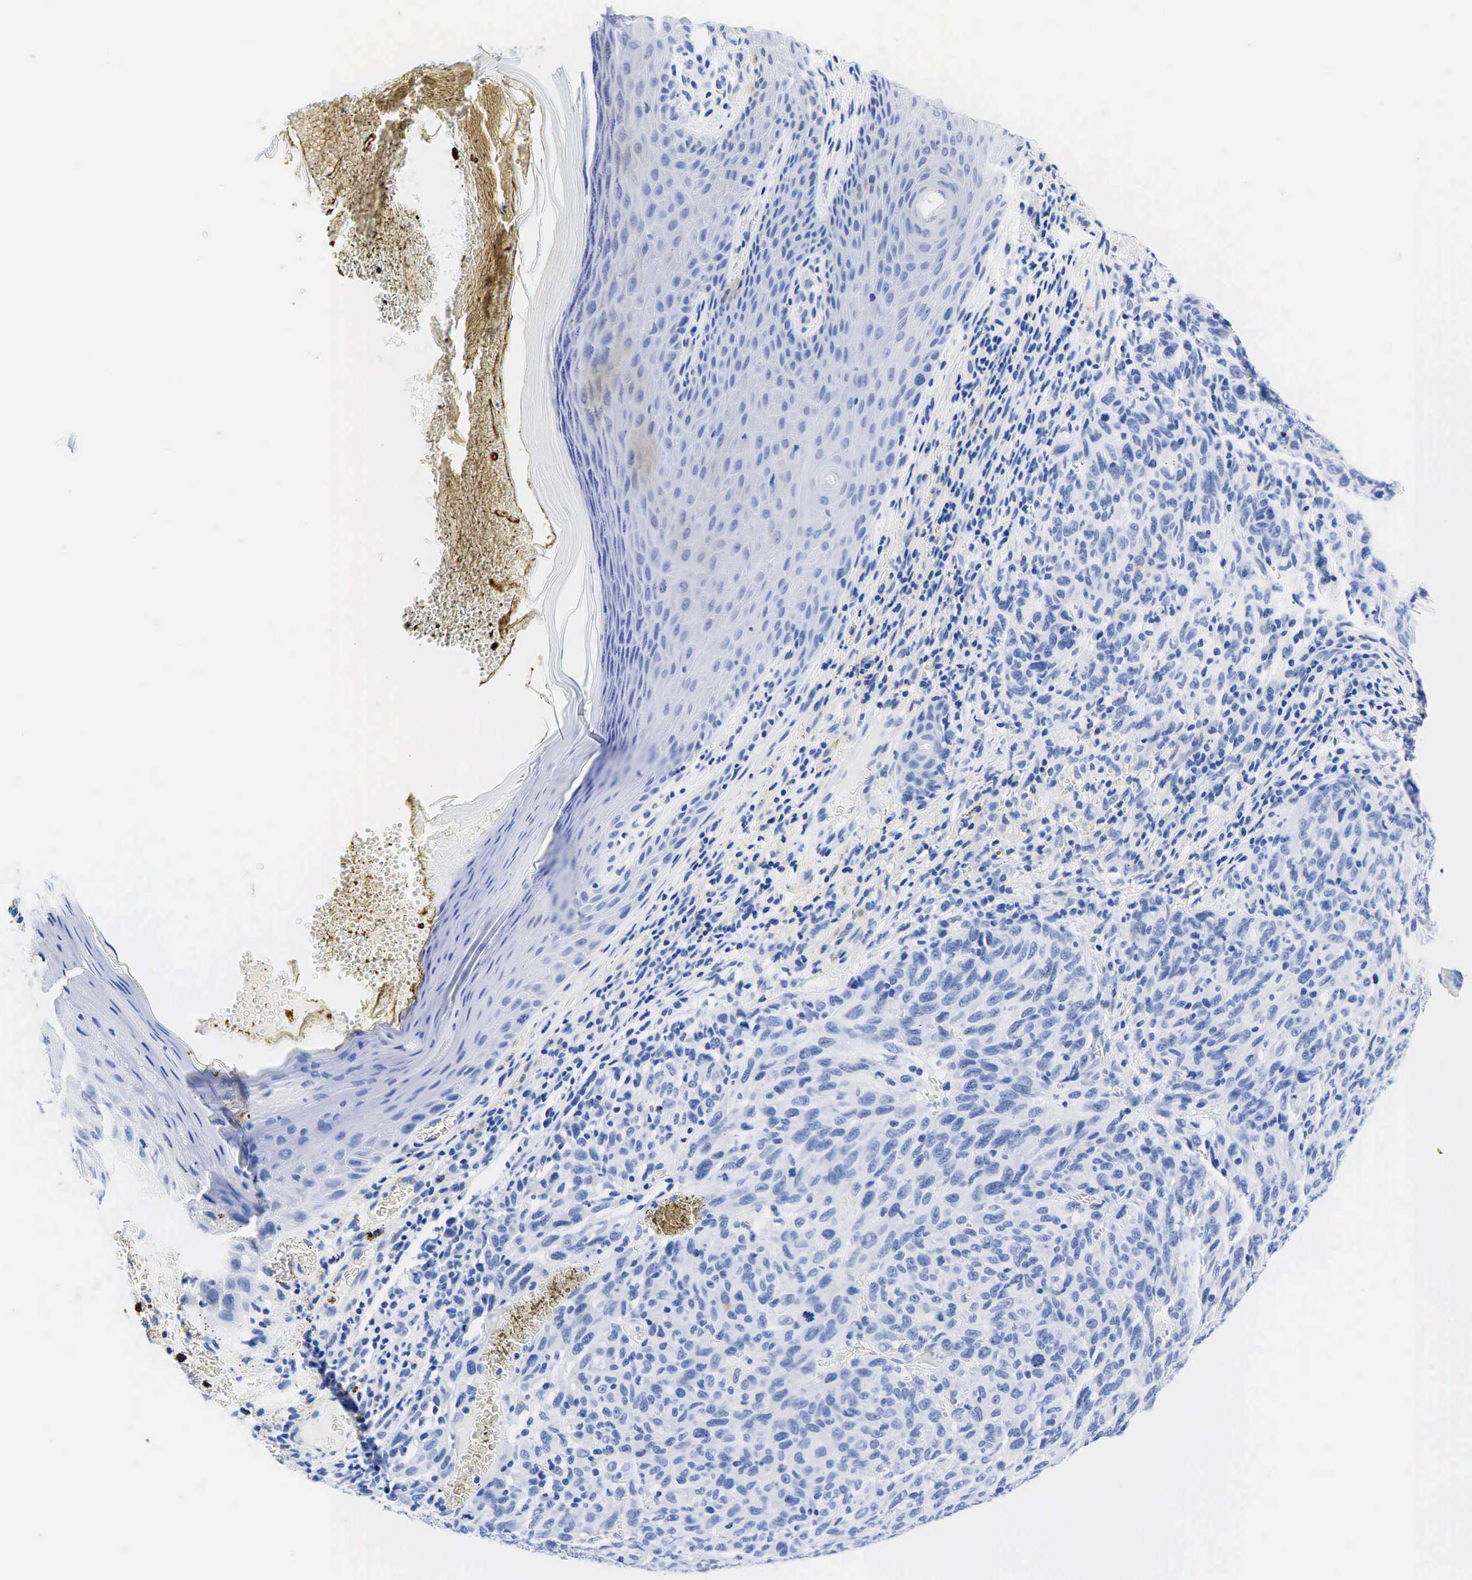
{"staining": {"intensity": "negative", "quantity": "none", "location": "none"}, "tissue": "melanoma", "cell_type": "Tumor cells", "image_type": "cancer", "snomed": [{"axis": "morphology", "description": "Malignant melanoma, NOS"}, {"axis": "topography", "description": "Skin"}], "caption": "A photomicrograph of human melanoma is negative for staining in tumor cells.", "gene": "KRT18", "patient": {"sex": "male", "age": 76}}